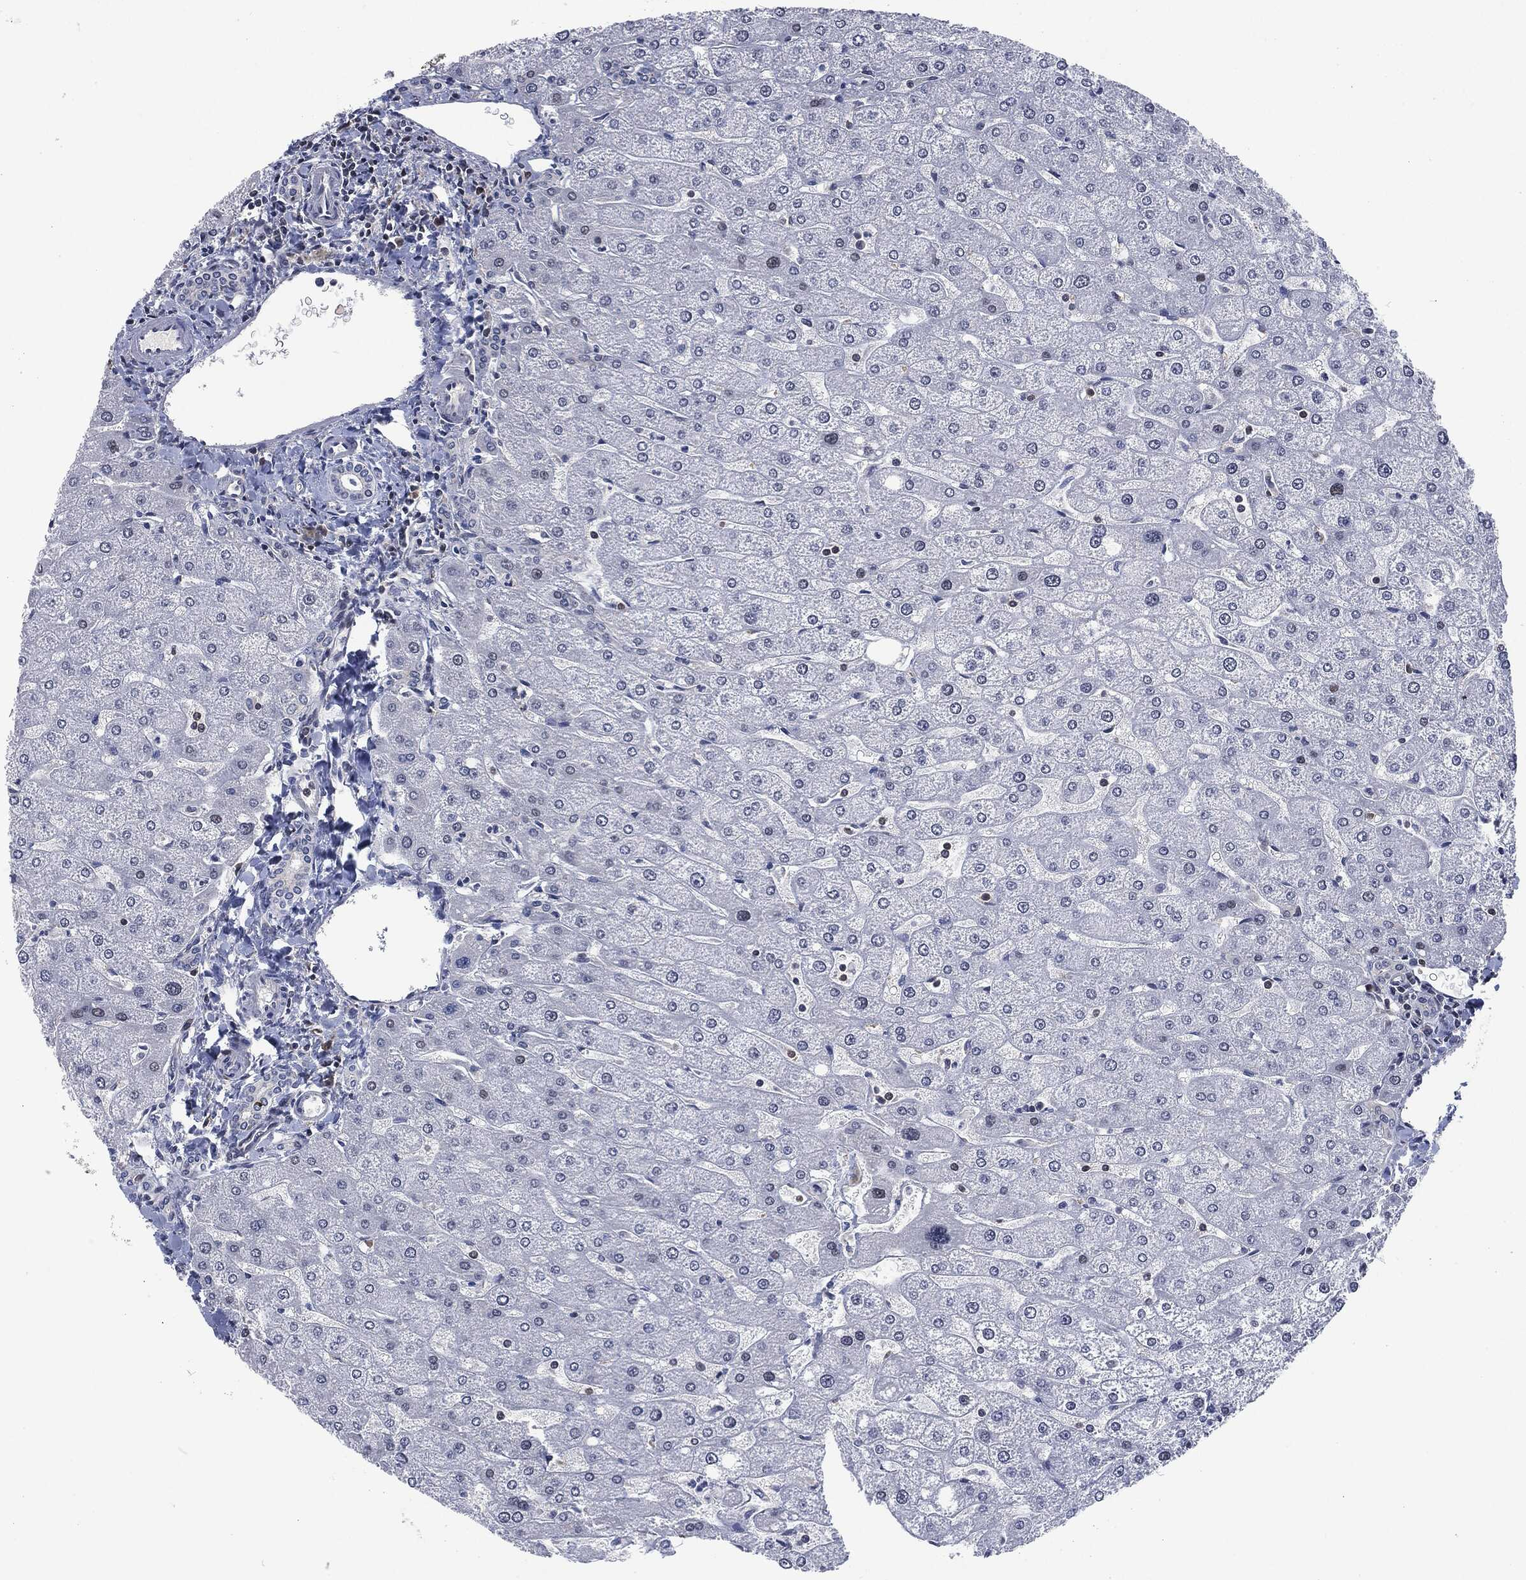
{"staining": {"intensity": "negative", "quantity": "none", "location": "none"}, "tissue": "liver", "cell_type": "Cholangiocytes", "image_type": "normal", "snomed": [{"axis": "morphology", "description": "Normal tissue, NOS"}, {"axis": "topography", "description": "Liver"}], "caption": "Immunohistochemistry photomicrograph of benign liver: liver stained with DAB exhibits no significant protein expression in cholangiocytes. Nuclei are stained in blue.", "gene": "DCPS", "patient": {"sex": "male", "age": 67}}